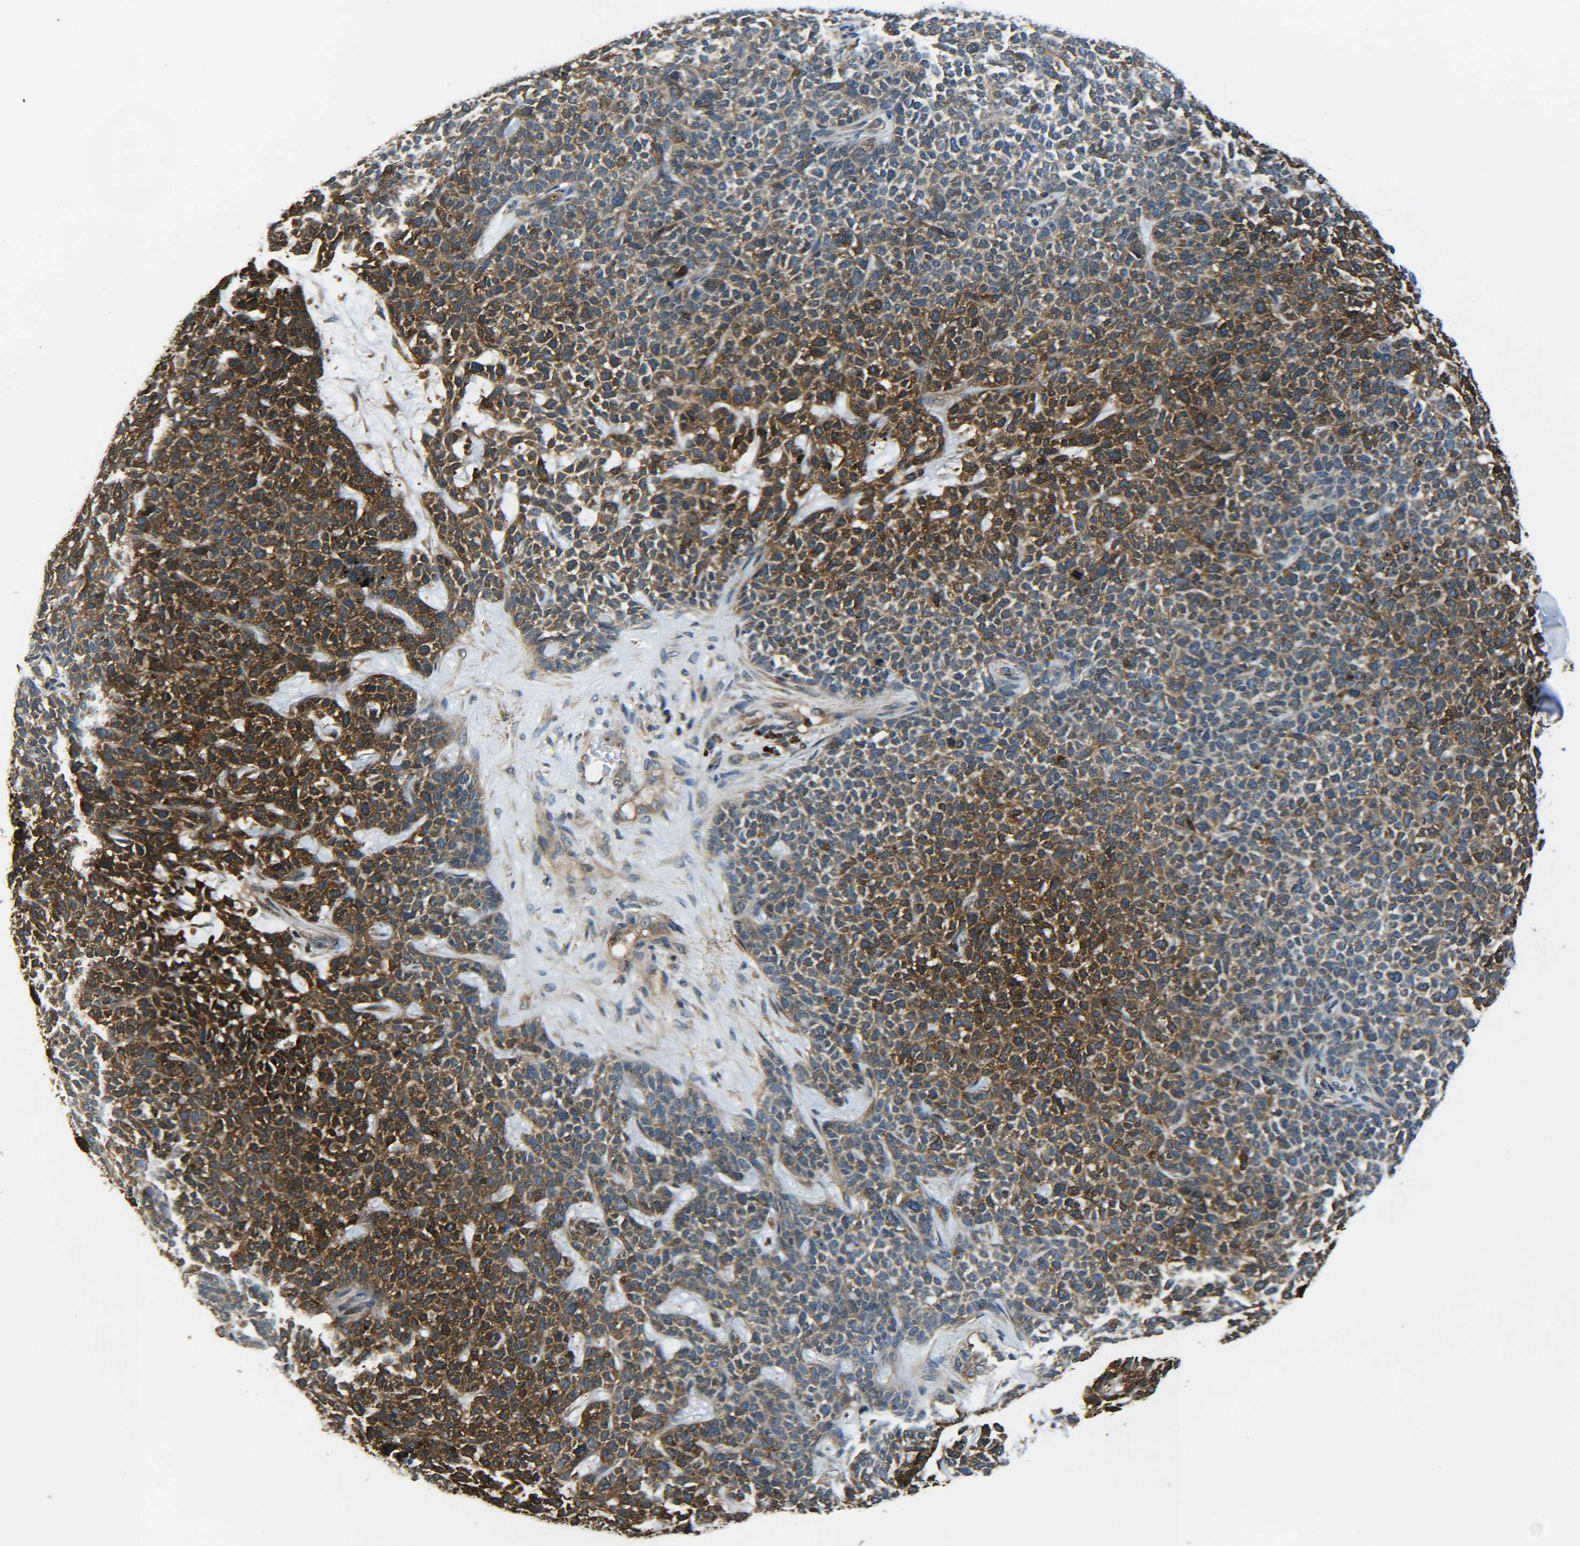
{"staining": {"intensity": "strong", "quantity": "25%-75%", "location": "cytoplasmic/membranous"}, "tissue": "skin cancer", "cell_type": "Tumor cells", "image_type": "cancer", "snomed": [{"axis": "morphology", "description": "Basal cell carcinoma"}, {"axis": "topography", "description": "Skin"}], "caption": "Protein expression analysis of skin cancer (basal cell carcinoma) exhibits strong cytoplasmic/membranous staining in about 25%-75% of tumor cells.", "gene": "PREB", "patient": {"sex": "female", "age": 84}}